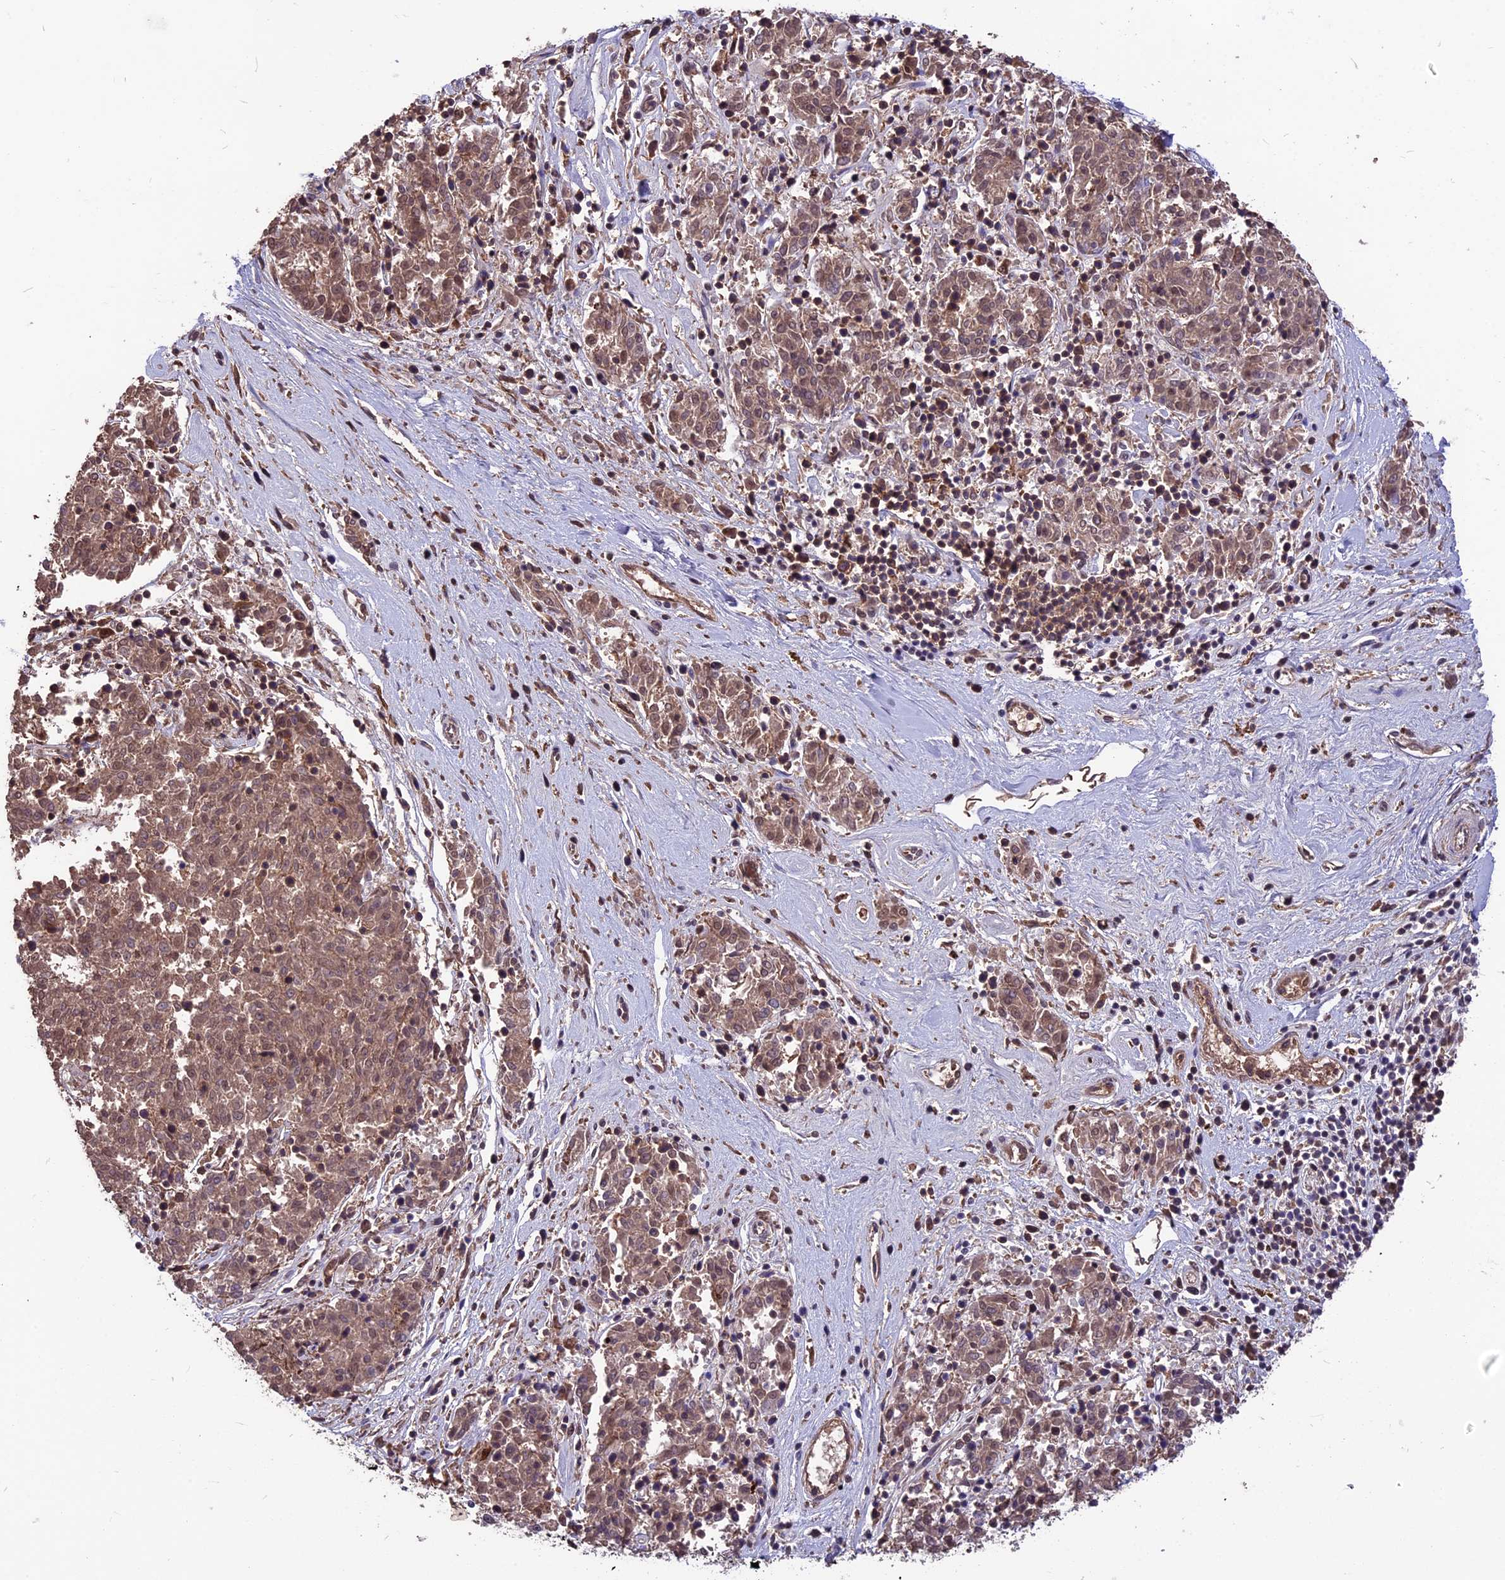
{"staining": {"intensity": "weak", "quantity": ">75%", "location": "cytoplasmic/membranous,nuclear"}, "tissue": "melanoma", "cell_type": "Tumor cells", "image_type": "cancer", "snomed": [{"axis": "morphology", "description": "Malignant melanoma, NOS"}, {"axis": "topography", "description": "Skin"}], "caption": "High-power microscopy captured an immunohistochemistry photomicrograph of malignant melanoma, revealing weak cytoplasmic/membranous and nuclear positivity in approximately >75% of tumor cells. The protein of interest is shown in brown color, while the nuclei are stained blue.", "gene": "ZNF598", "patient": {"sex": "female", "age": 72}}